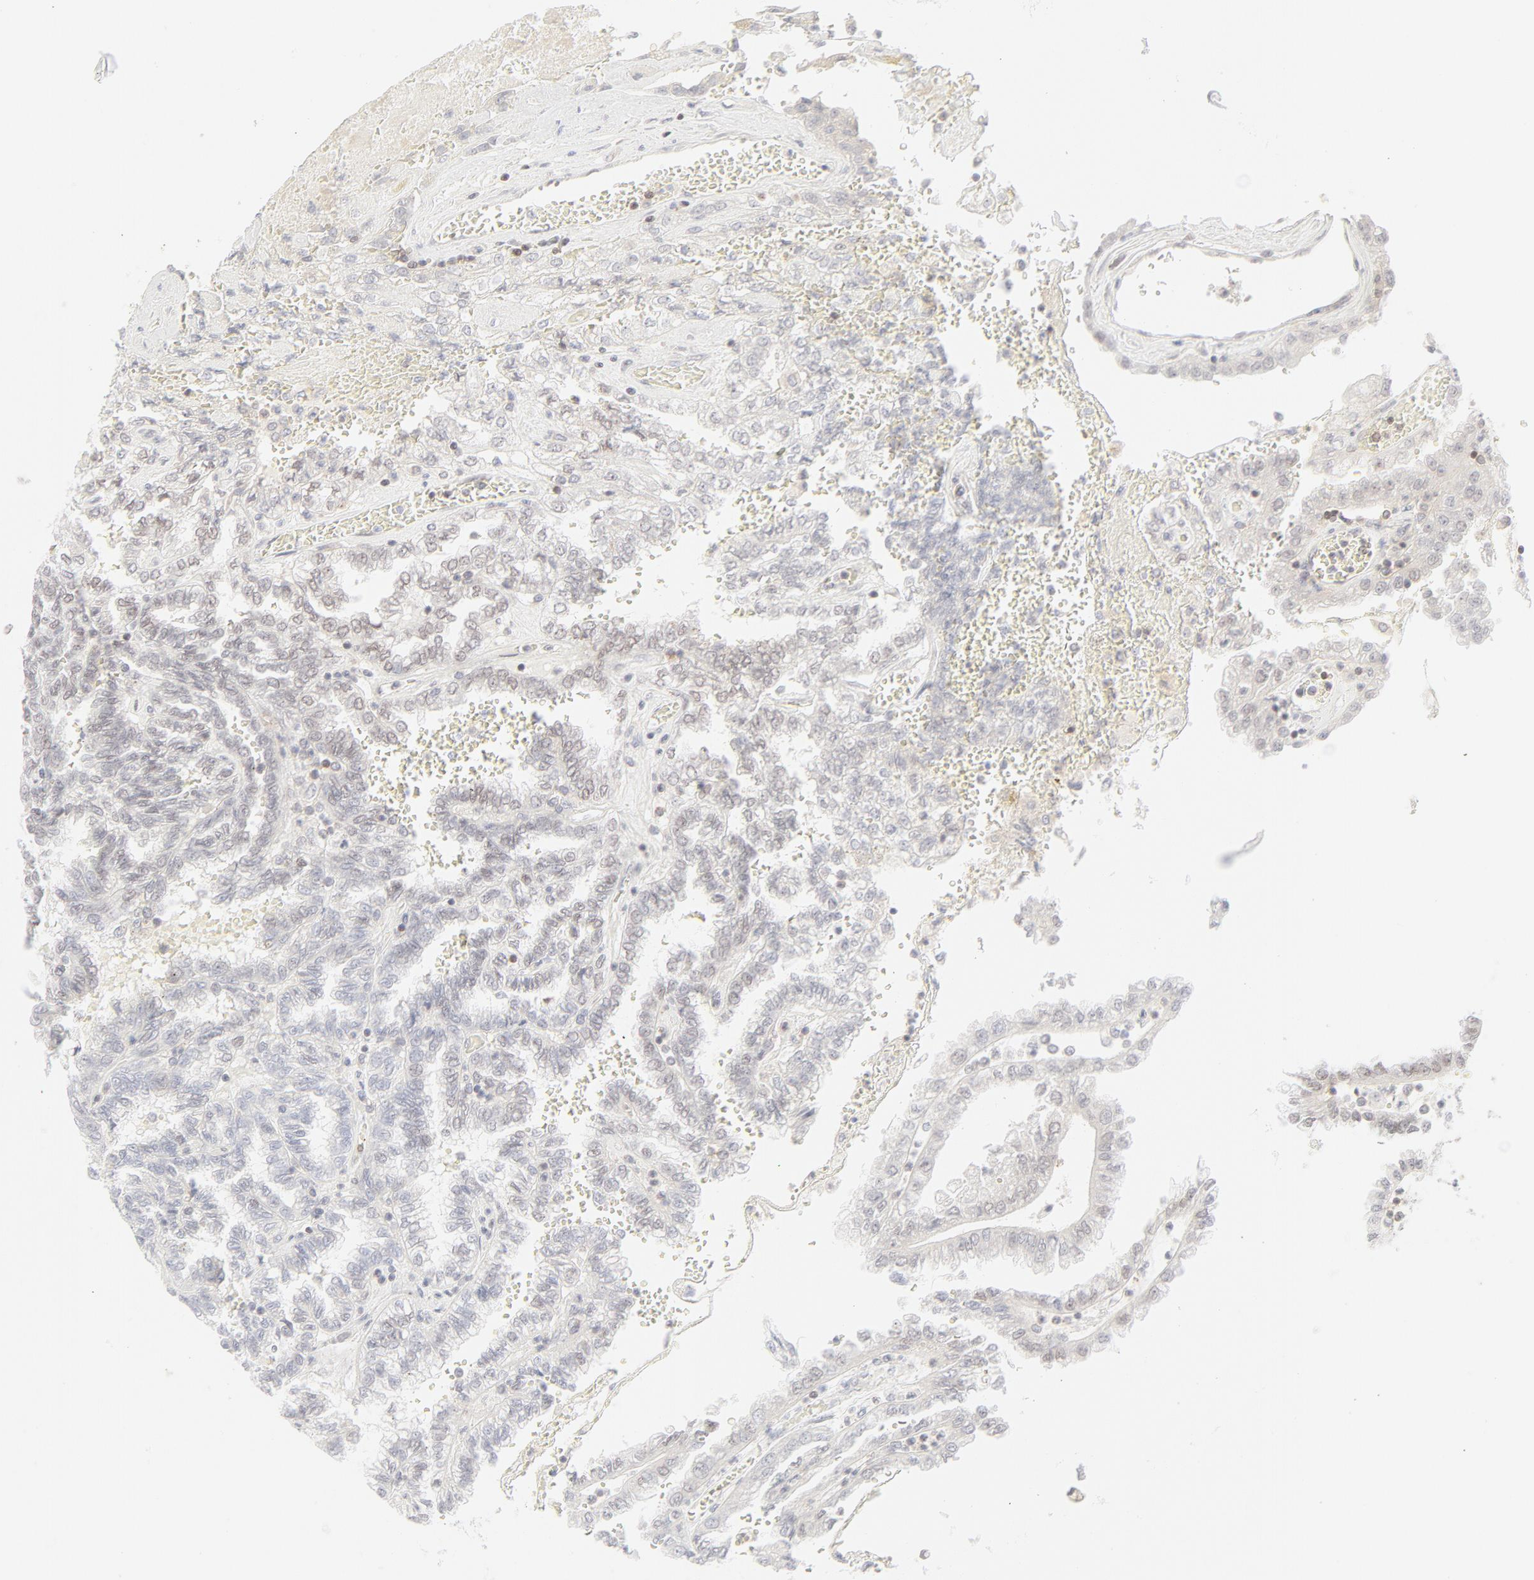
{"staining": {"intensity": "moderate", "quantity": "<25%", "location": "nuclear"}, "tissue": "renal cancer", "cell_type": "Tumor cells", "image_type": "cancer", "snomed": [{"axis": "morphology", "description": "Inflammation, NOS"}, {"axis": "morphology", "description": "Adenocarcinoma, NOS"}, {"axis": "topography", "description": "Kidney"}], "caption": "Brown immunohistochemical staining in human renal adenocarcinoma displays moderate nuclear staining in approximately <25% of tumor cells. Immunohistochemistry (ihc) stains the protein of interest in brown and the nuclei are stained blue.", "gene": "PRKCB", "patient": {"sex": "male", "age": 68}}